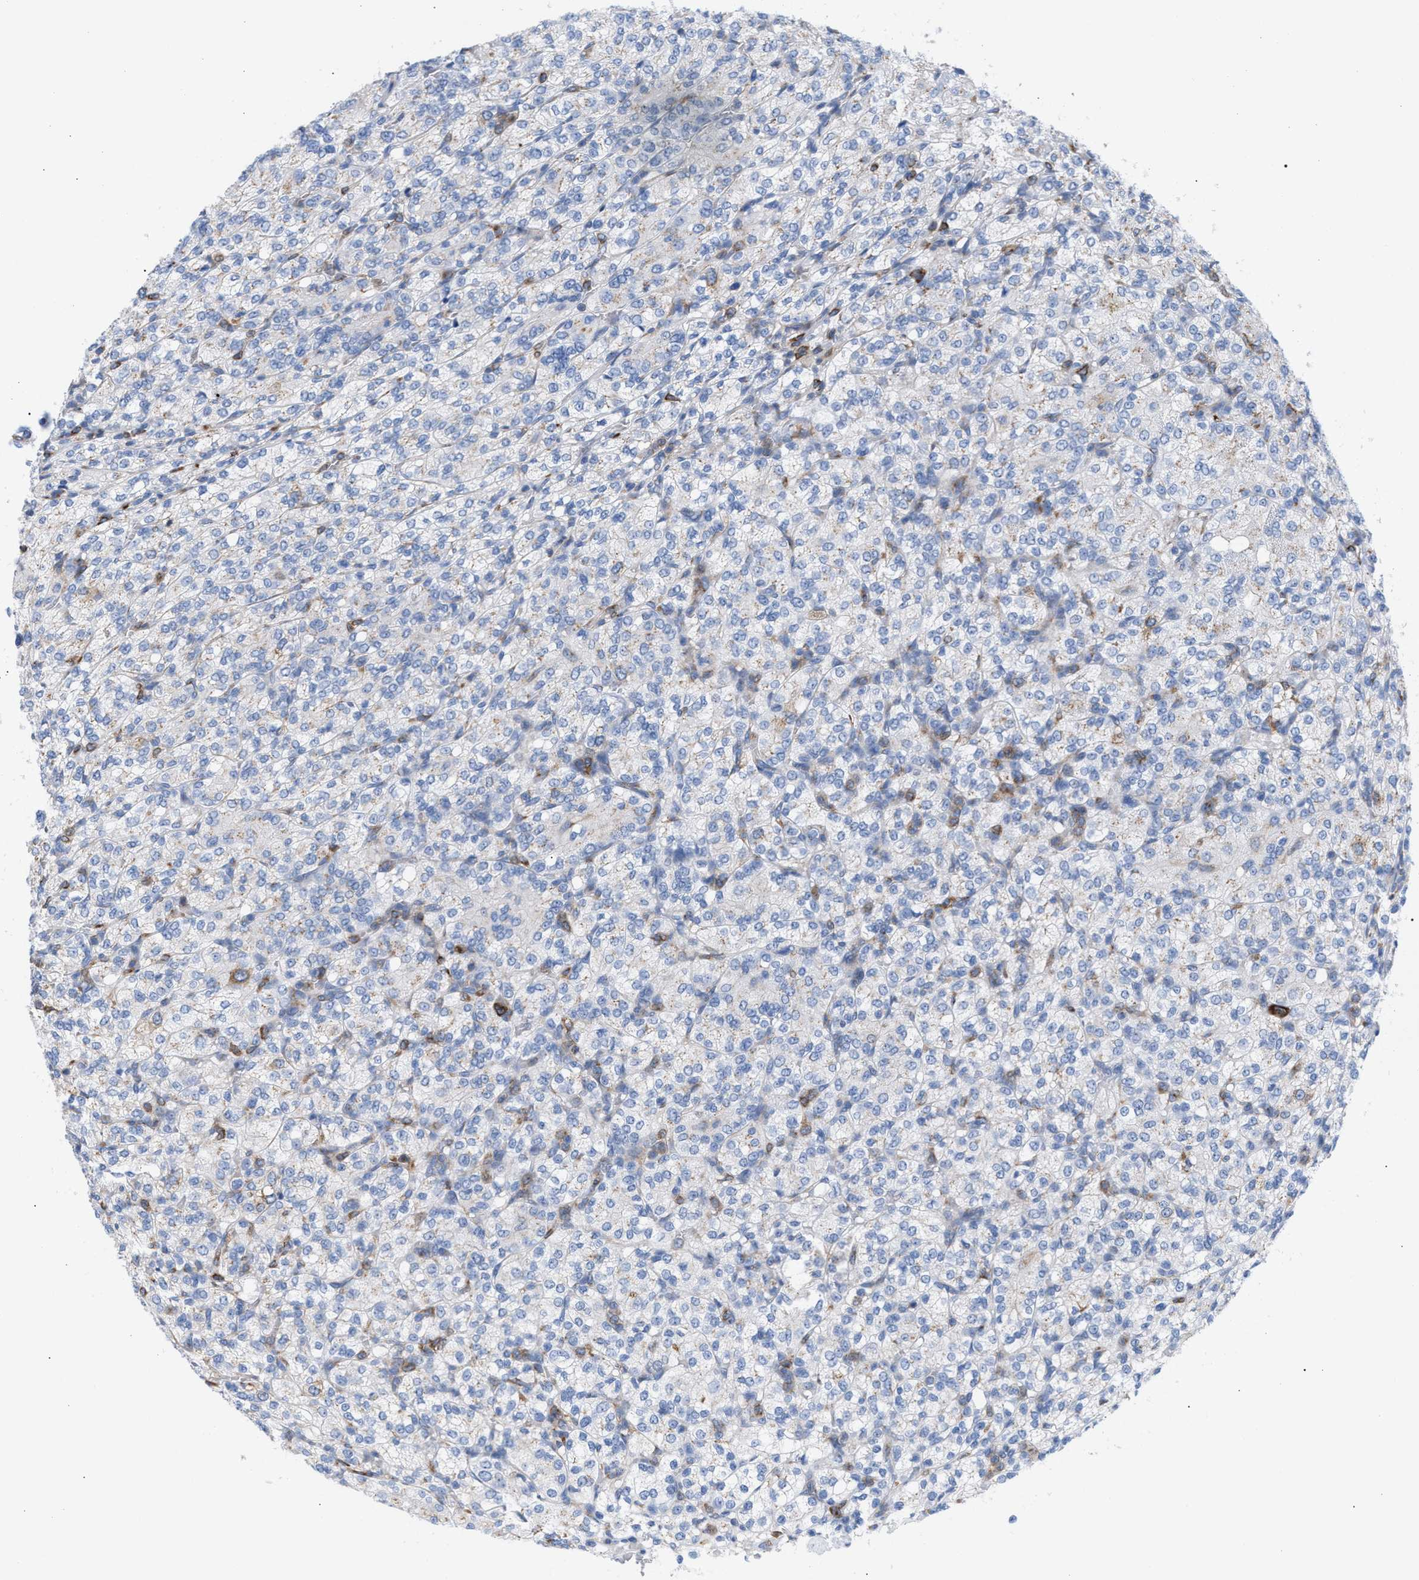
{"staining": {"intensity": "negative", "quantity": "none", "location": "none"}, "tissue": "renal cancer", "cell_type": "Tumor cells", "image_type": "cancer", "snomed": [{"axis": "morphology", "description": "Adenocarcinoma, NOS"}, {"axis": "topography", "description": "Kidney"}], "caption": "A high-resolution image shows immunohistochemistry (IHC) staining of renal cancer (adenocarcinoma), which displays no significant positivity in tumor cells.", "gene": "TACC3", "patient": {"sex": "male", "age": 77}}